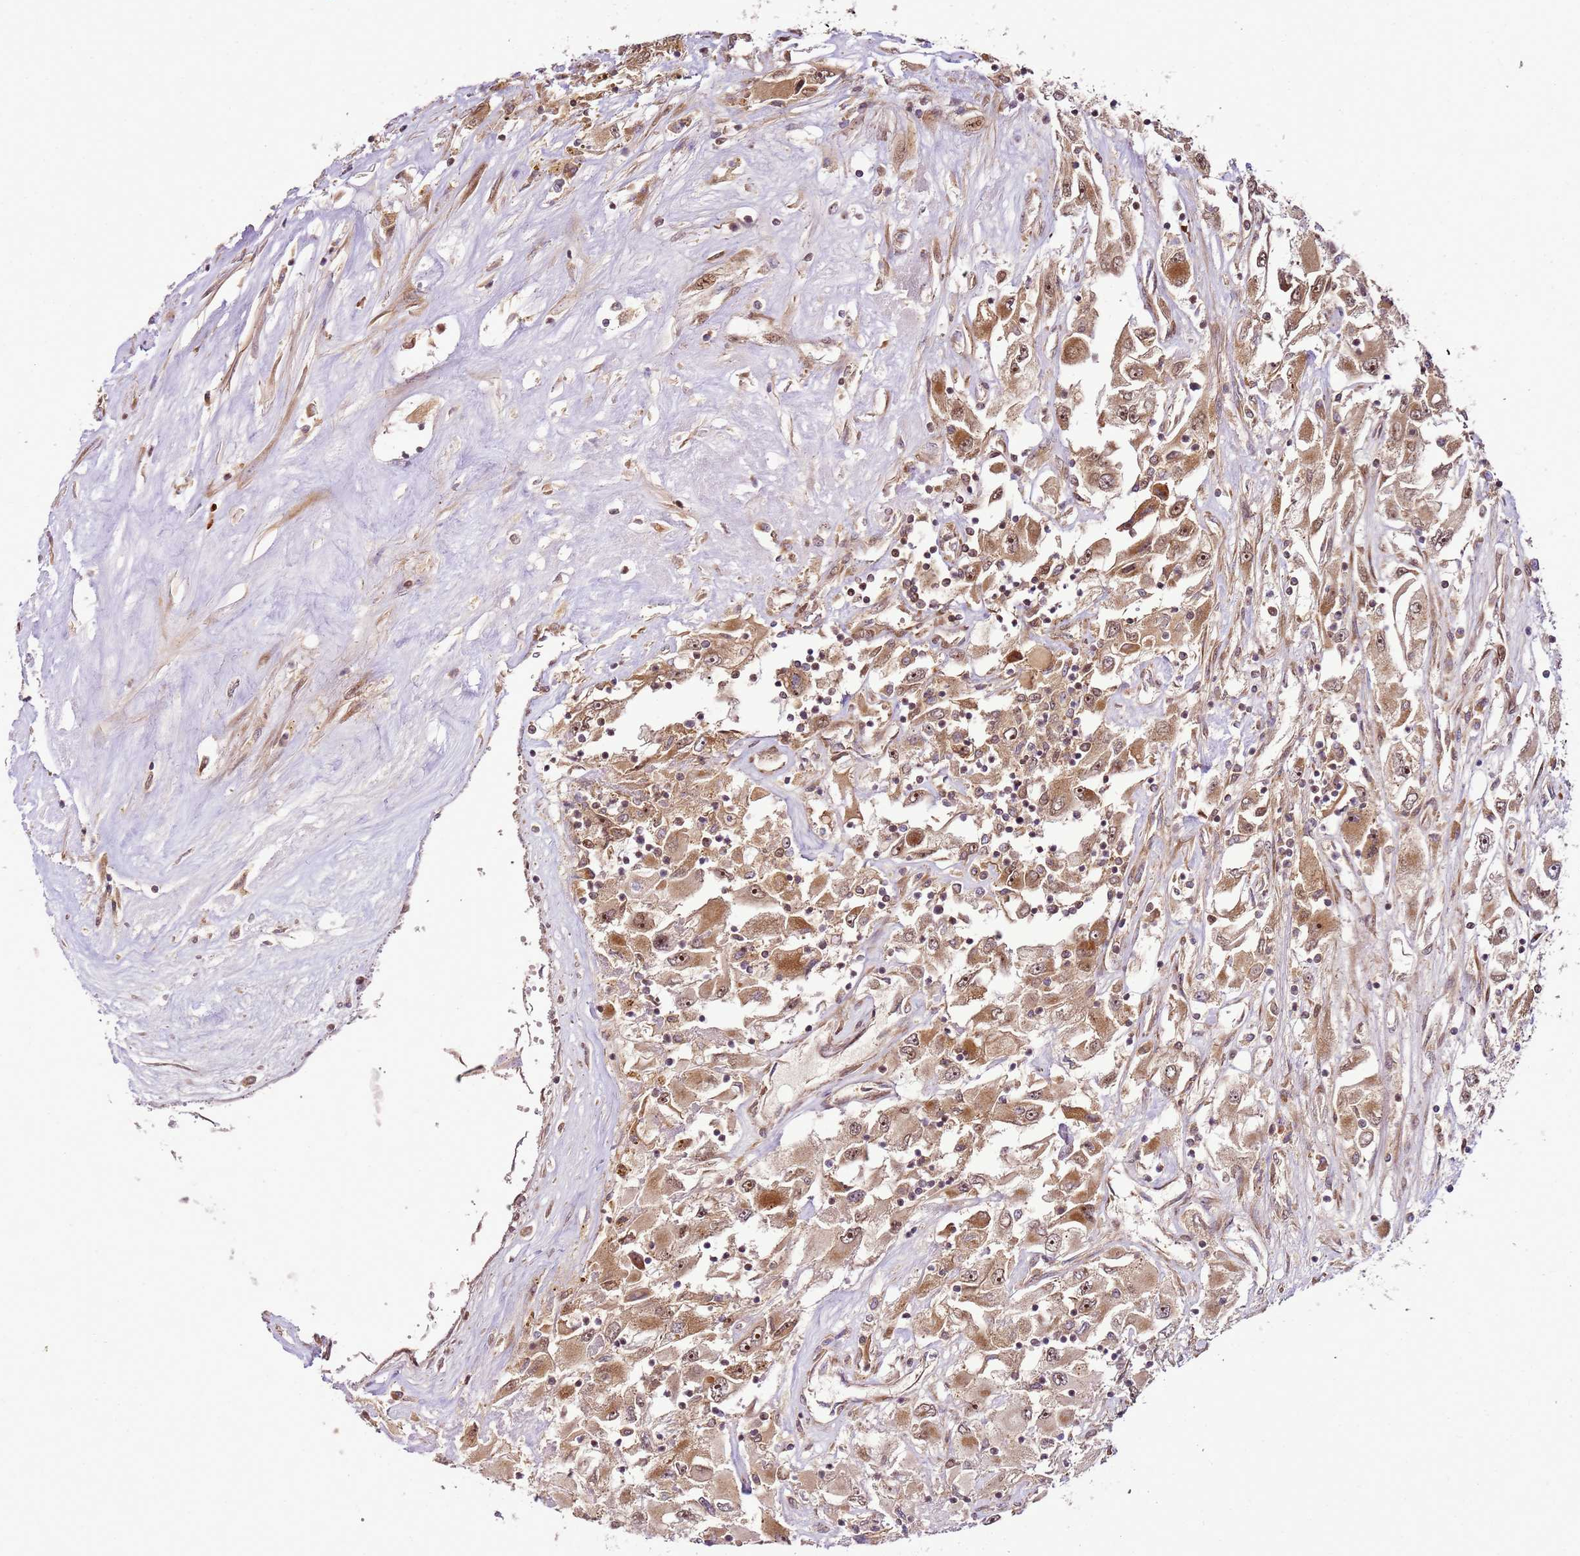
{"staining": {"intensity": "moderate", "quantity": ">75%", "location": "cytoplasmic/membranous,nuclear"}, "tissue": "renal cancer", "cell_type": "Tumor cells", "image_type": "cancer", "snomed": [{"axis": "morphology", "description": "Adenocarcinoma, NOS"}, {"axis": "topography", "description": "Kidney"}], "caption": "Protein staining by immunohistochemistry (IHC) exhibits moderate cytoplasmic/membranous and nuclear positivity in about >75% of tumor cells in adenocarcinoma (renal). The staining is performed using DAB brown chromogen to label protein expression. The nuclei are counter-stained blue using hematoxylin.", "gene": "RASA3", "patient": {"sex": "female", "age": 52}}